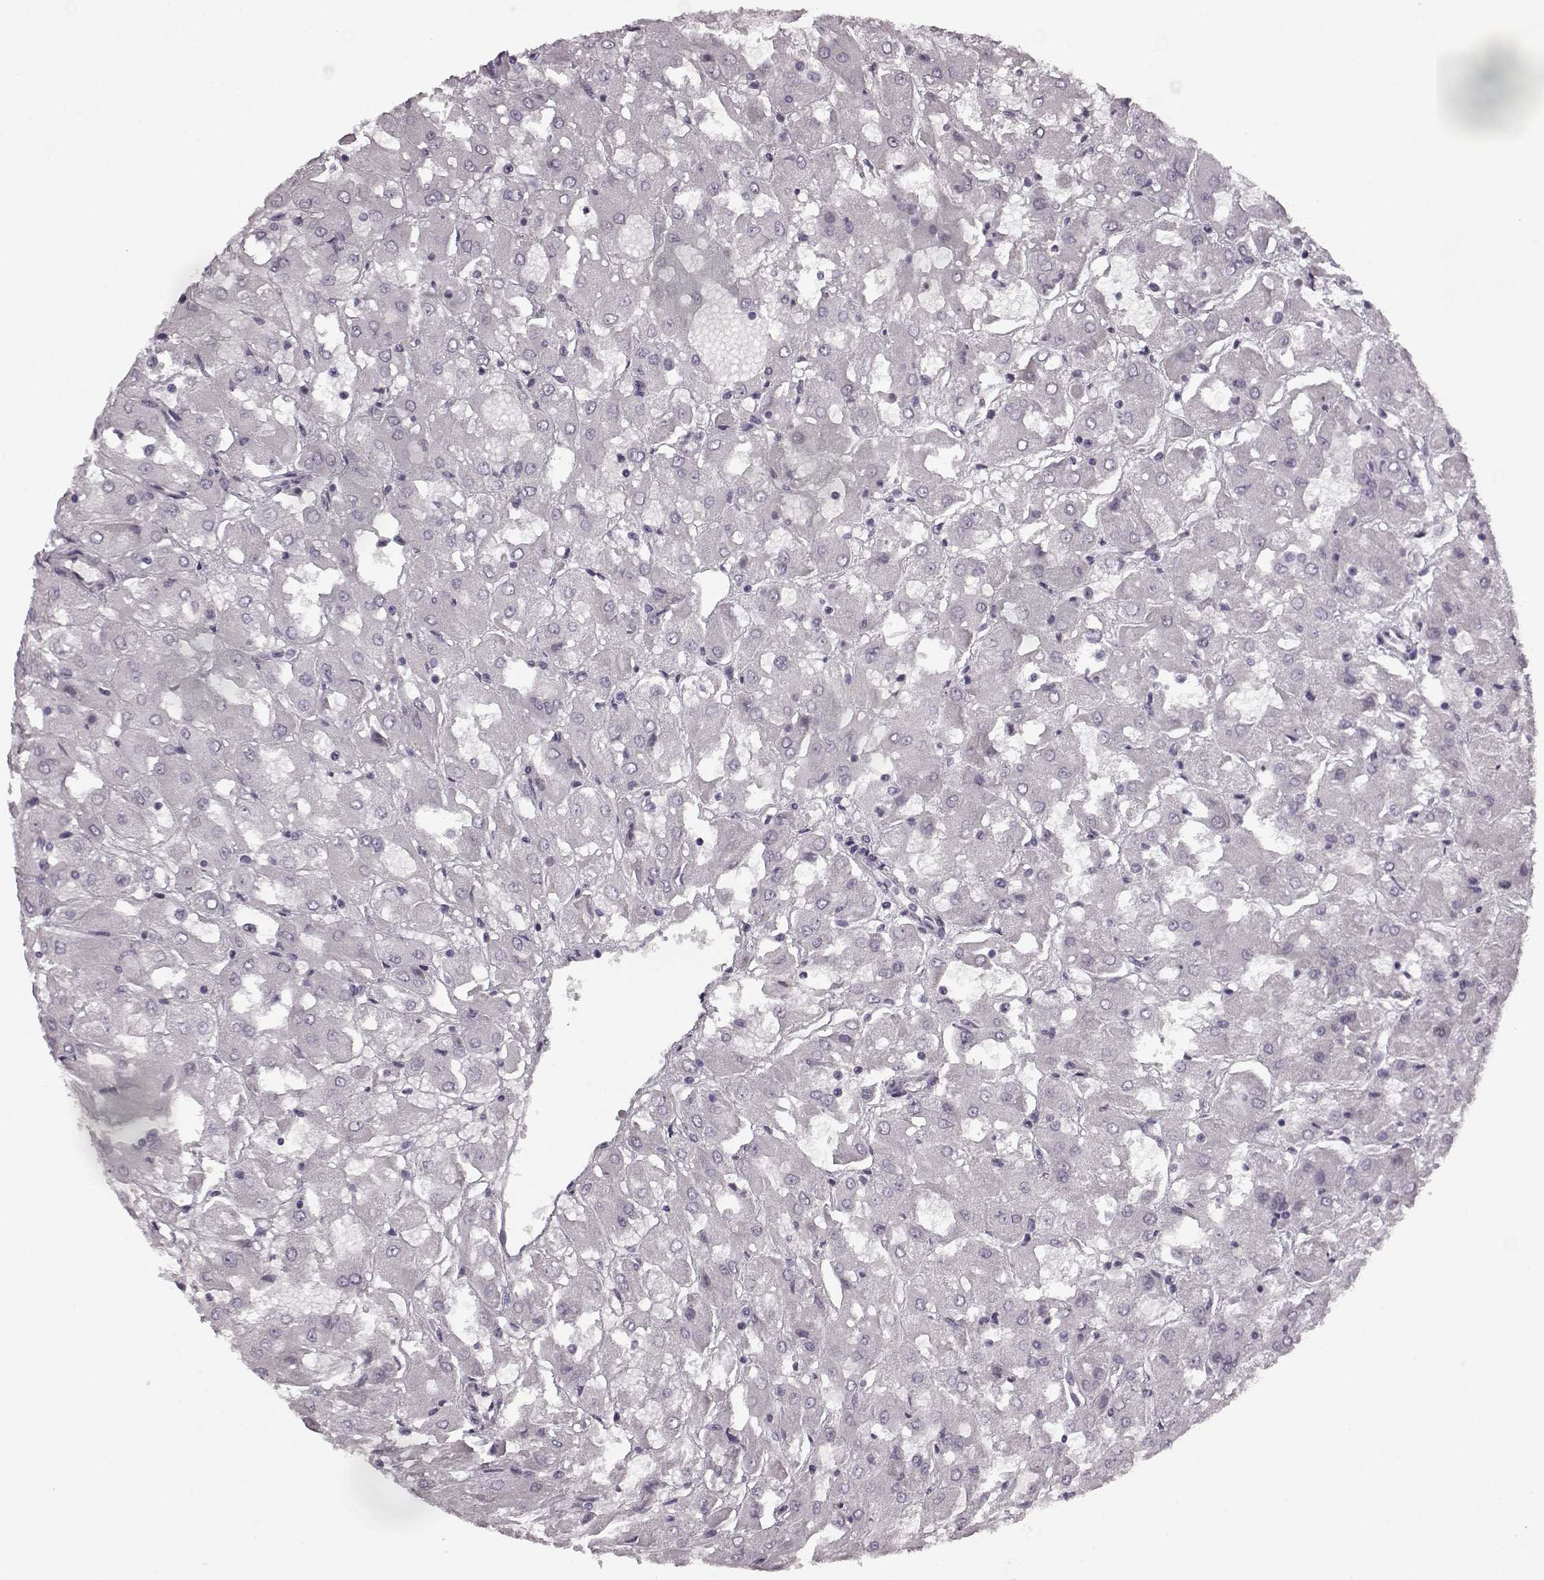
{"staining": {"intensity": "negative", "quantity": "none", "location": "none"}, "tissue": "renal cancer", "cell_type": "Tumor cells", "image_type": "cancer", "snomed": [{"axis": "morphology", "description": "Adenocarcinoma, NOS"}, {"axis": "topography", "description": "Kidney"}], "caption": "A high-resolution micrograph shows immunohistochemistry (IHC) staining of renal cancer (adenocarcinoma), which shows no significant staining in tumor cells.", "gene": "SEMG2", "patient": {"sex": "male", "age": 72}}